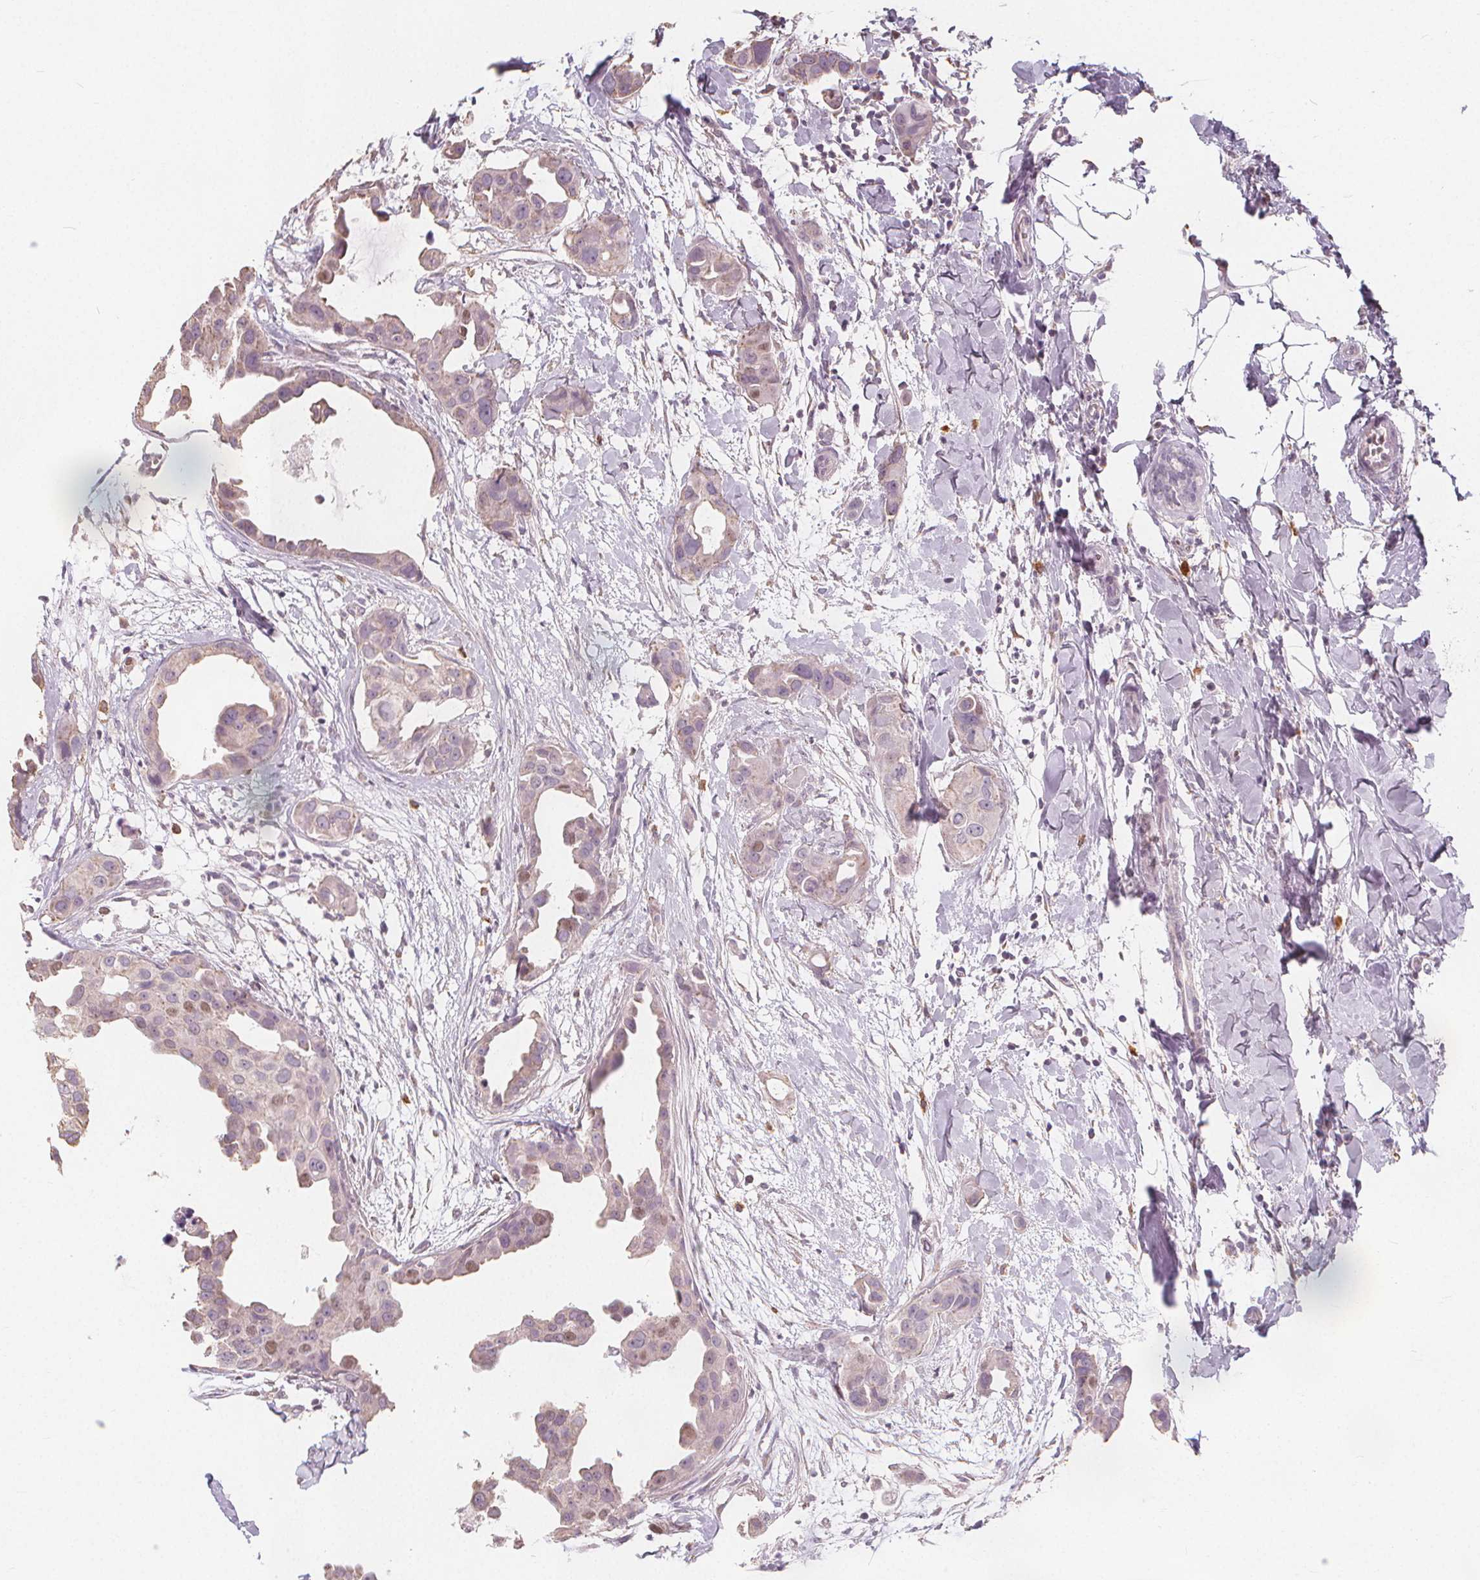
{"staining": {"intensity": "weak", "quantity": "<25%", "location": "nuclear"}, "tissue": "breast cancer", "cell_type": "Tumor cells", "image_type": "cancer", "snomed": [{"axis": "morphology", "description": "Duct carcinoma"}, {"axis": "topography", "description": "Breast"}], "caption": "Breast cancer was stained to show a protein in brown. There is no significant staining in tumor cells.", "gene": "TIPIN", "patient": {"sex": "female", "age": 38}}